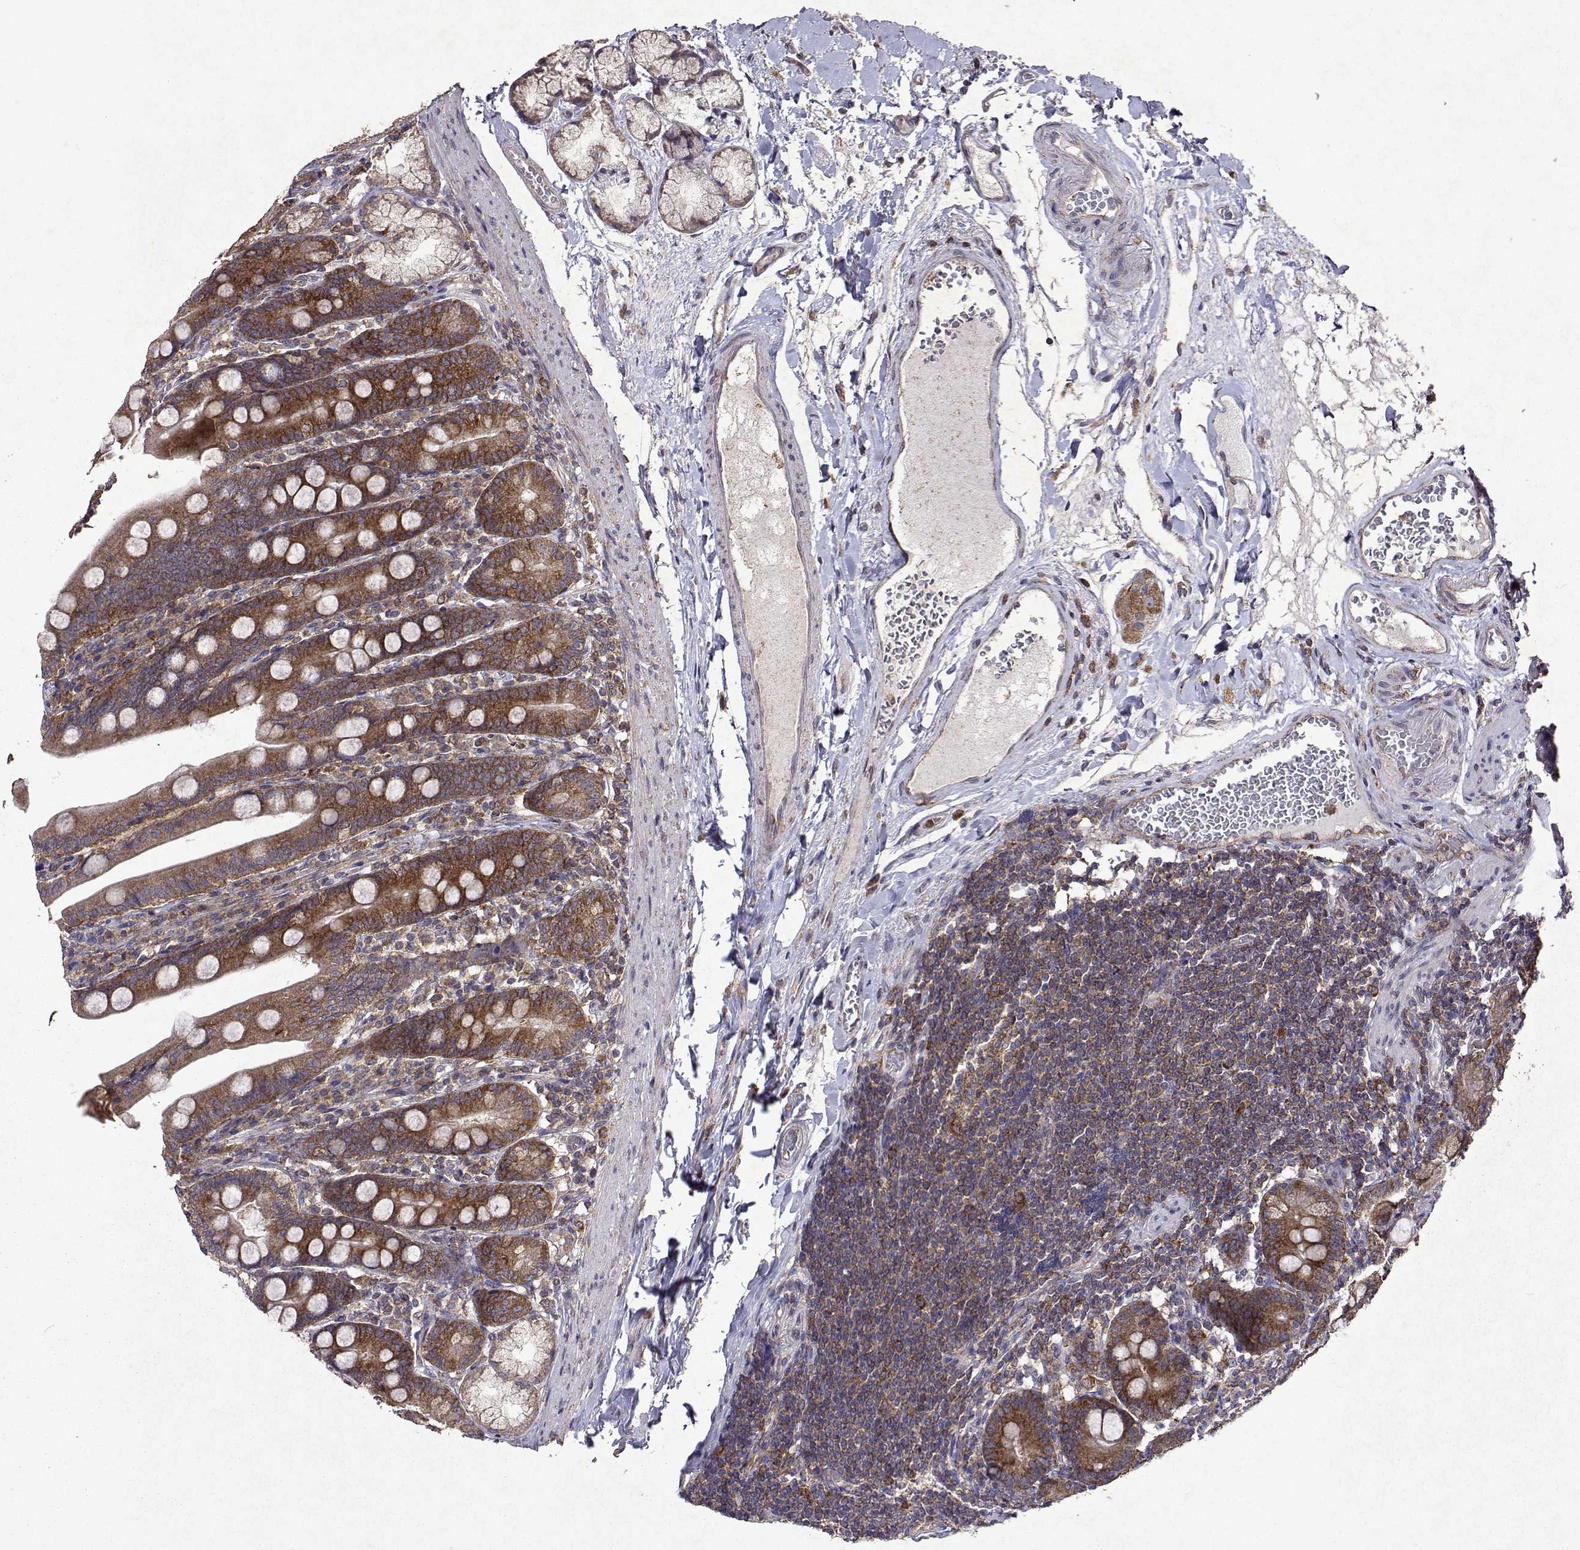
{"staining": {"intensity": "moderate", "quantity": ">75%", "location": "cytoplasmic/membranous"}, "tissue": "duodenum", "cell_type": "Glandular cells", "image_type": "normal", "snomed": [{"axis": "morphology", "description": "Normal tissue, NOS"}, {"axis": "topography", "description": "Duodenum"}], "caption": "A medium amount of moderate cytoplasmic/membranous positivity is appreciated in about >75% of glandular cells in normal duodenum. (DAB IHC with brightfield microscopy, high magnification).", "gene": "TARBP2", "patient": {"sex": "female", "age": 67}}